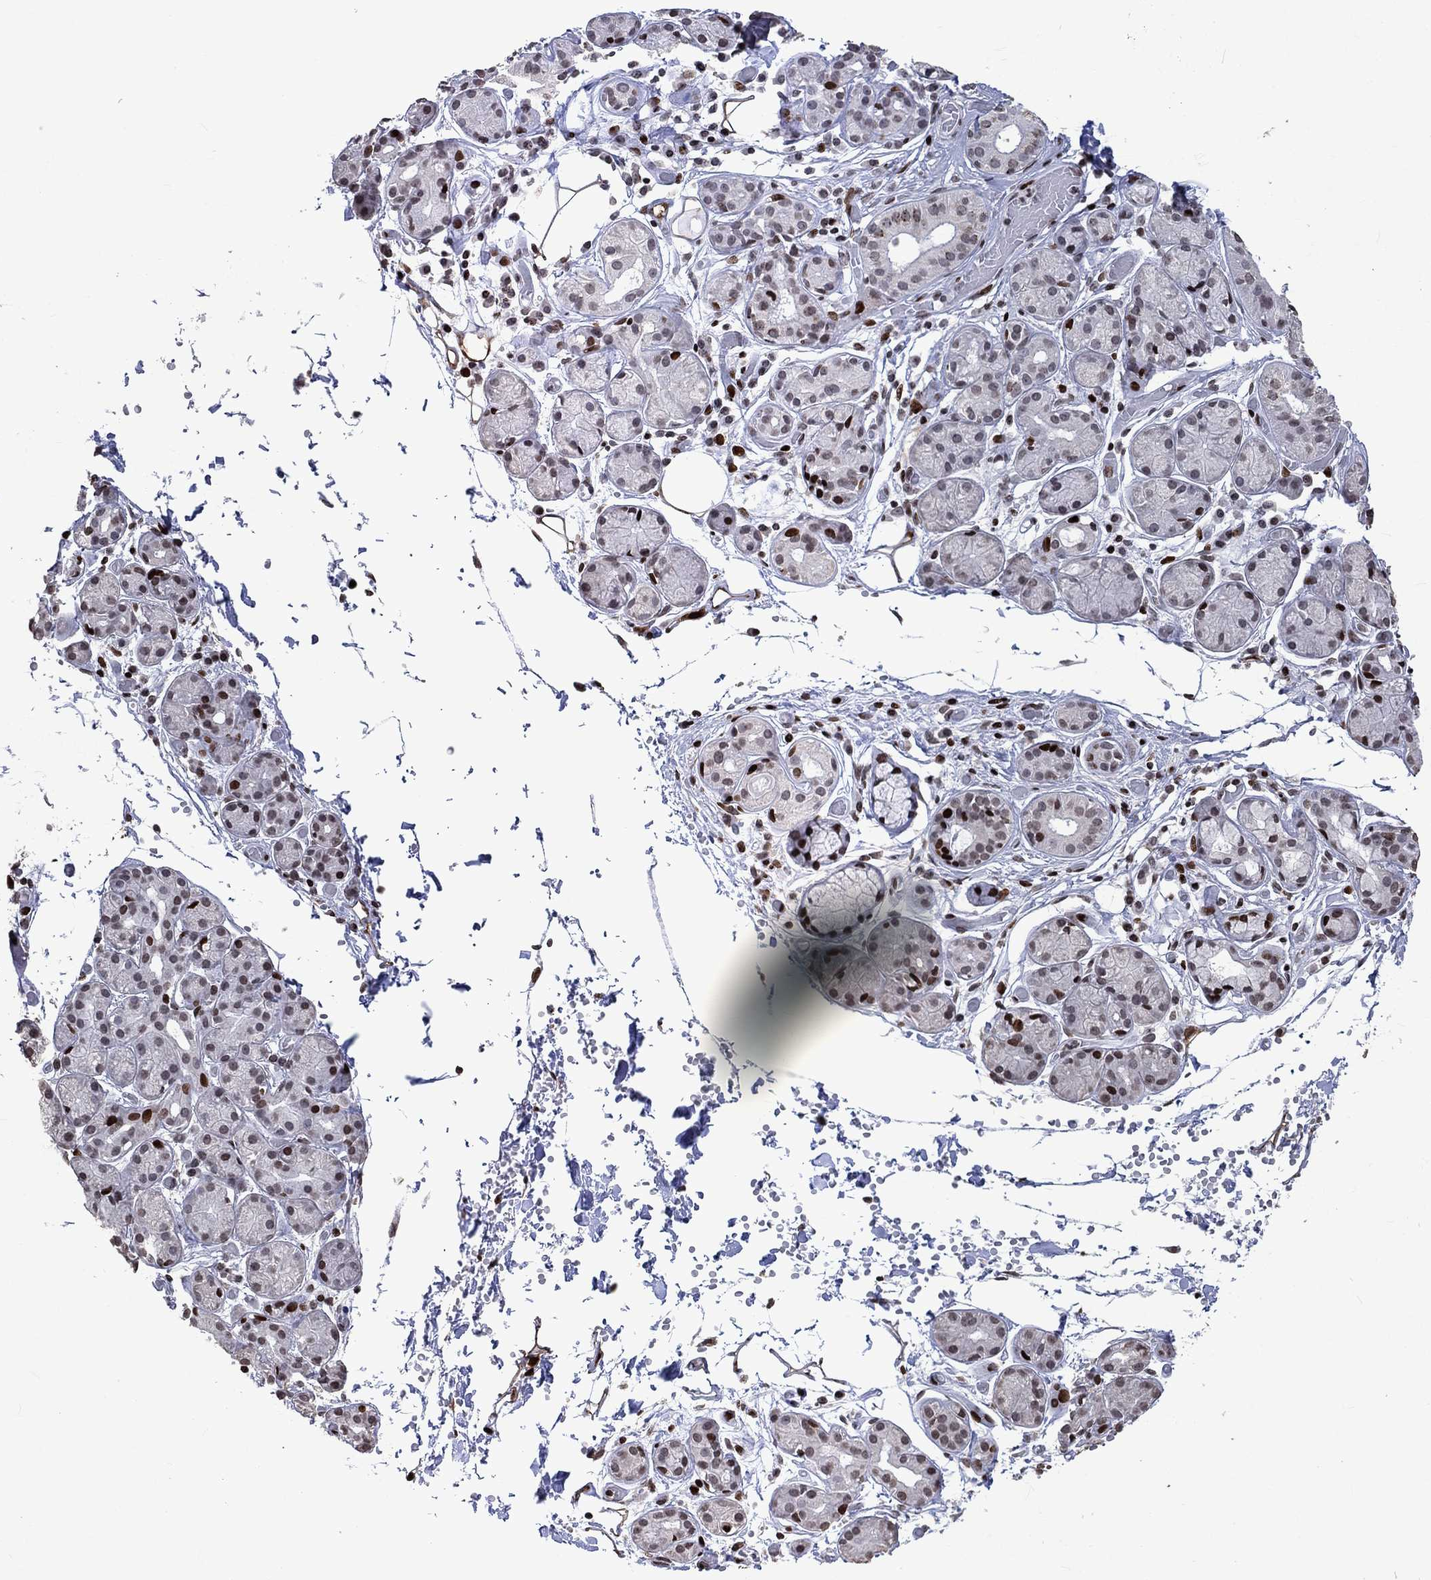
{"staining": {"intensity": "strong", "quantity": "<25%", "location": "nuclear"}, "tissue": "salivary gland", "cell_type": "Glandular cells", "image_type": "normal", "snomed": [{"axis": "morphology", "description": "Normal tissue, NOS"}, {"axis": "topography", "description": "Salivary gland"}, {"axis": "topography", "description": "Peripheral nerve tissue"}], "caption": "A medium amount of strong nuclear expression is identified in about <25% of glandular cells in benign salivary gland. (brown staining indicates protein expression, while blue staining denotes nuclei).", "gene": "SRSF3", "patient": {"sex": "male", "age": 71}}